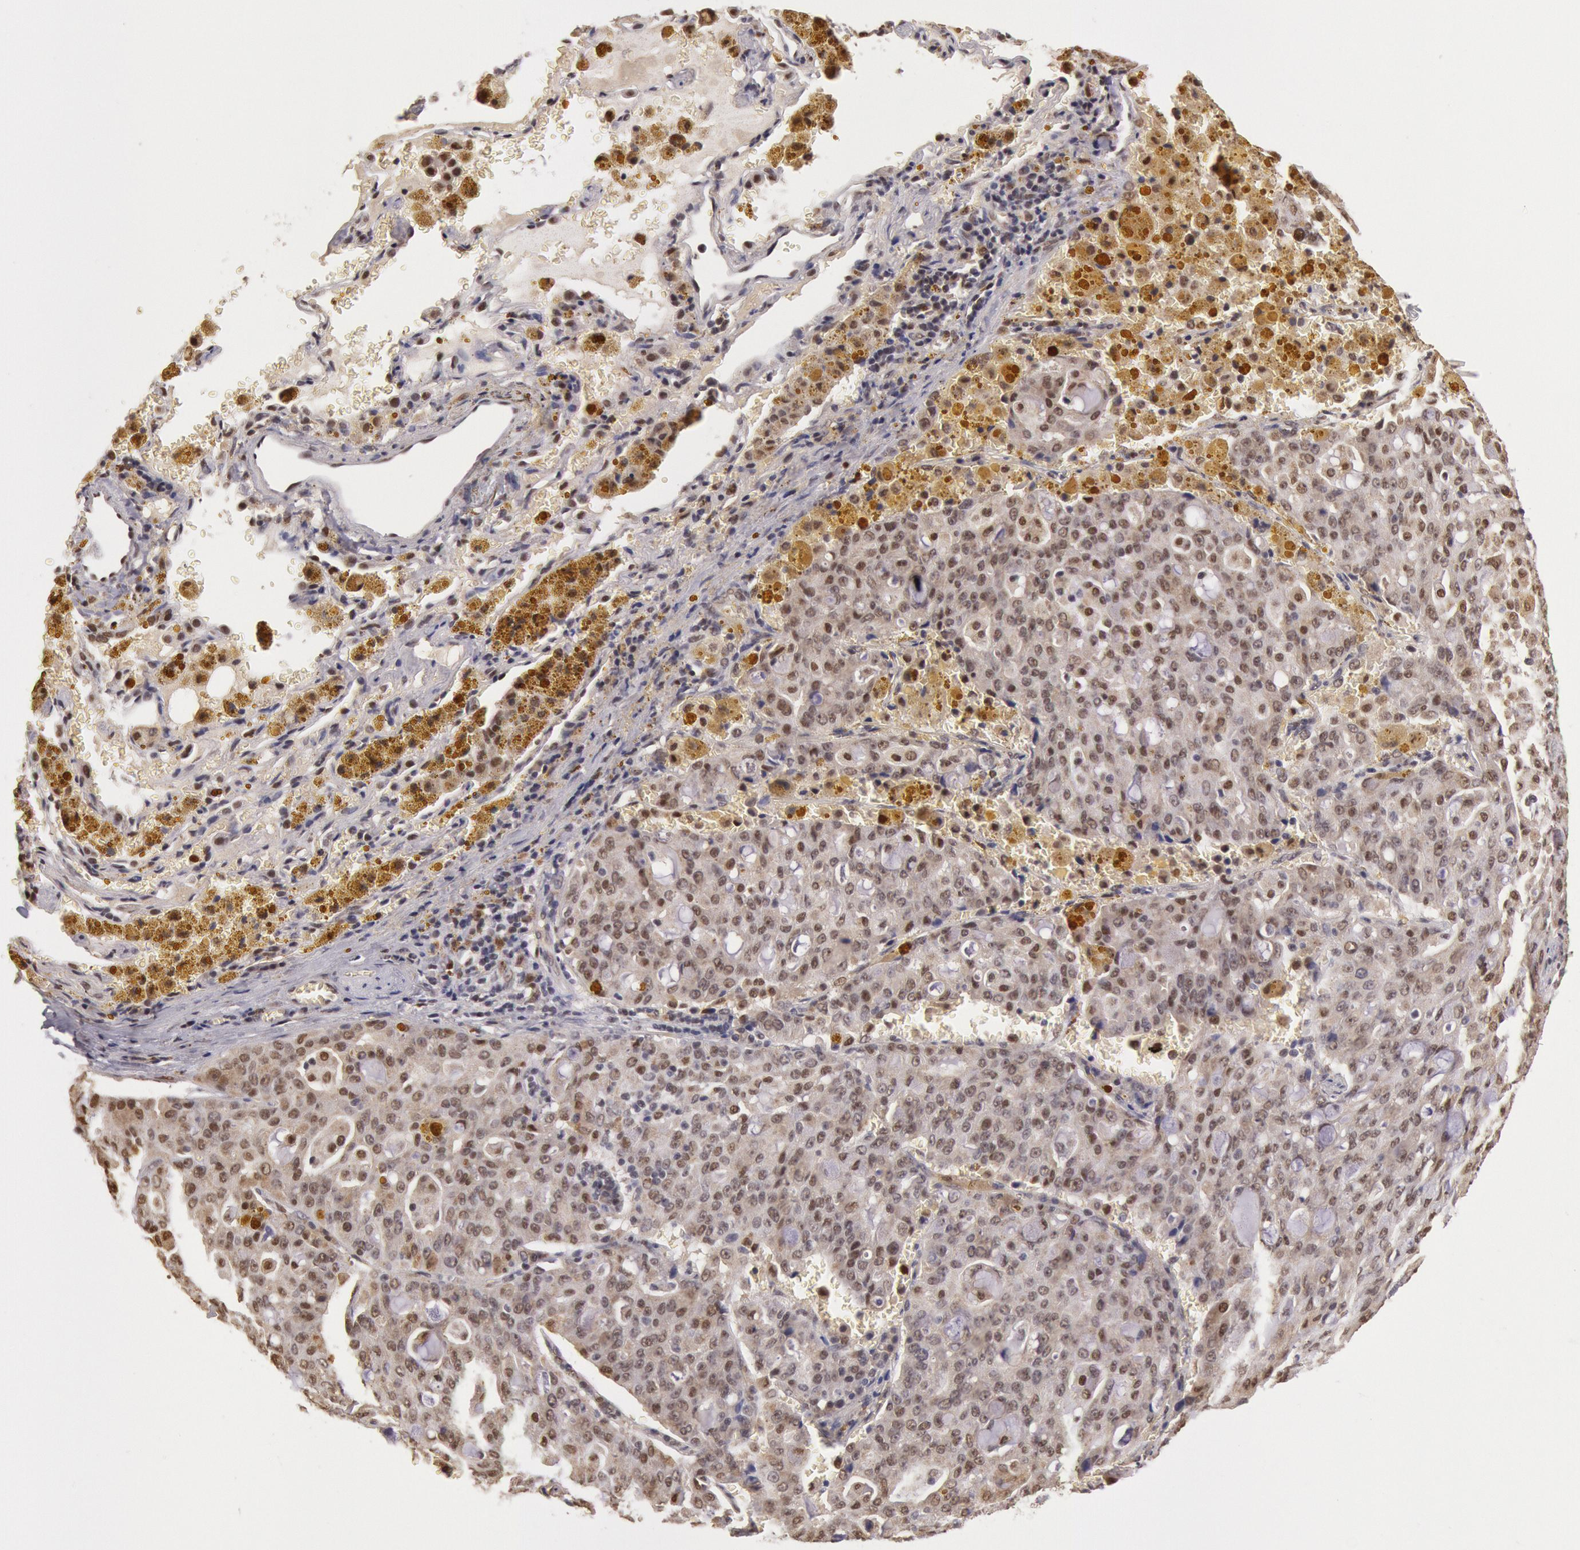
{"staining": {"intensity": "moderate", "quantity": "25%-75%", "location": "nuclear"}, "tissue": "lung cancer", "cell_type": "Tumor cells", "image_type": "cancer", "snomed": [{"axis": "morphology", "description": "Adenocarcinoma, NOS"}, {"axis": "topography", "description": "Lung"}], "caption": "Lung adenocarcinoma stained with a brown dye exhibits moderate nuclear positive staining in approximately 25%-75% of tumor cells.", "gene": "LIG4", "patient": {"sex": "female", "age": 44}}